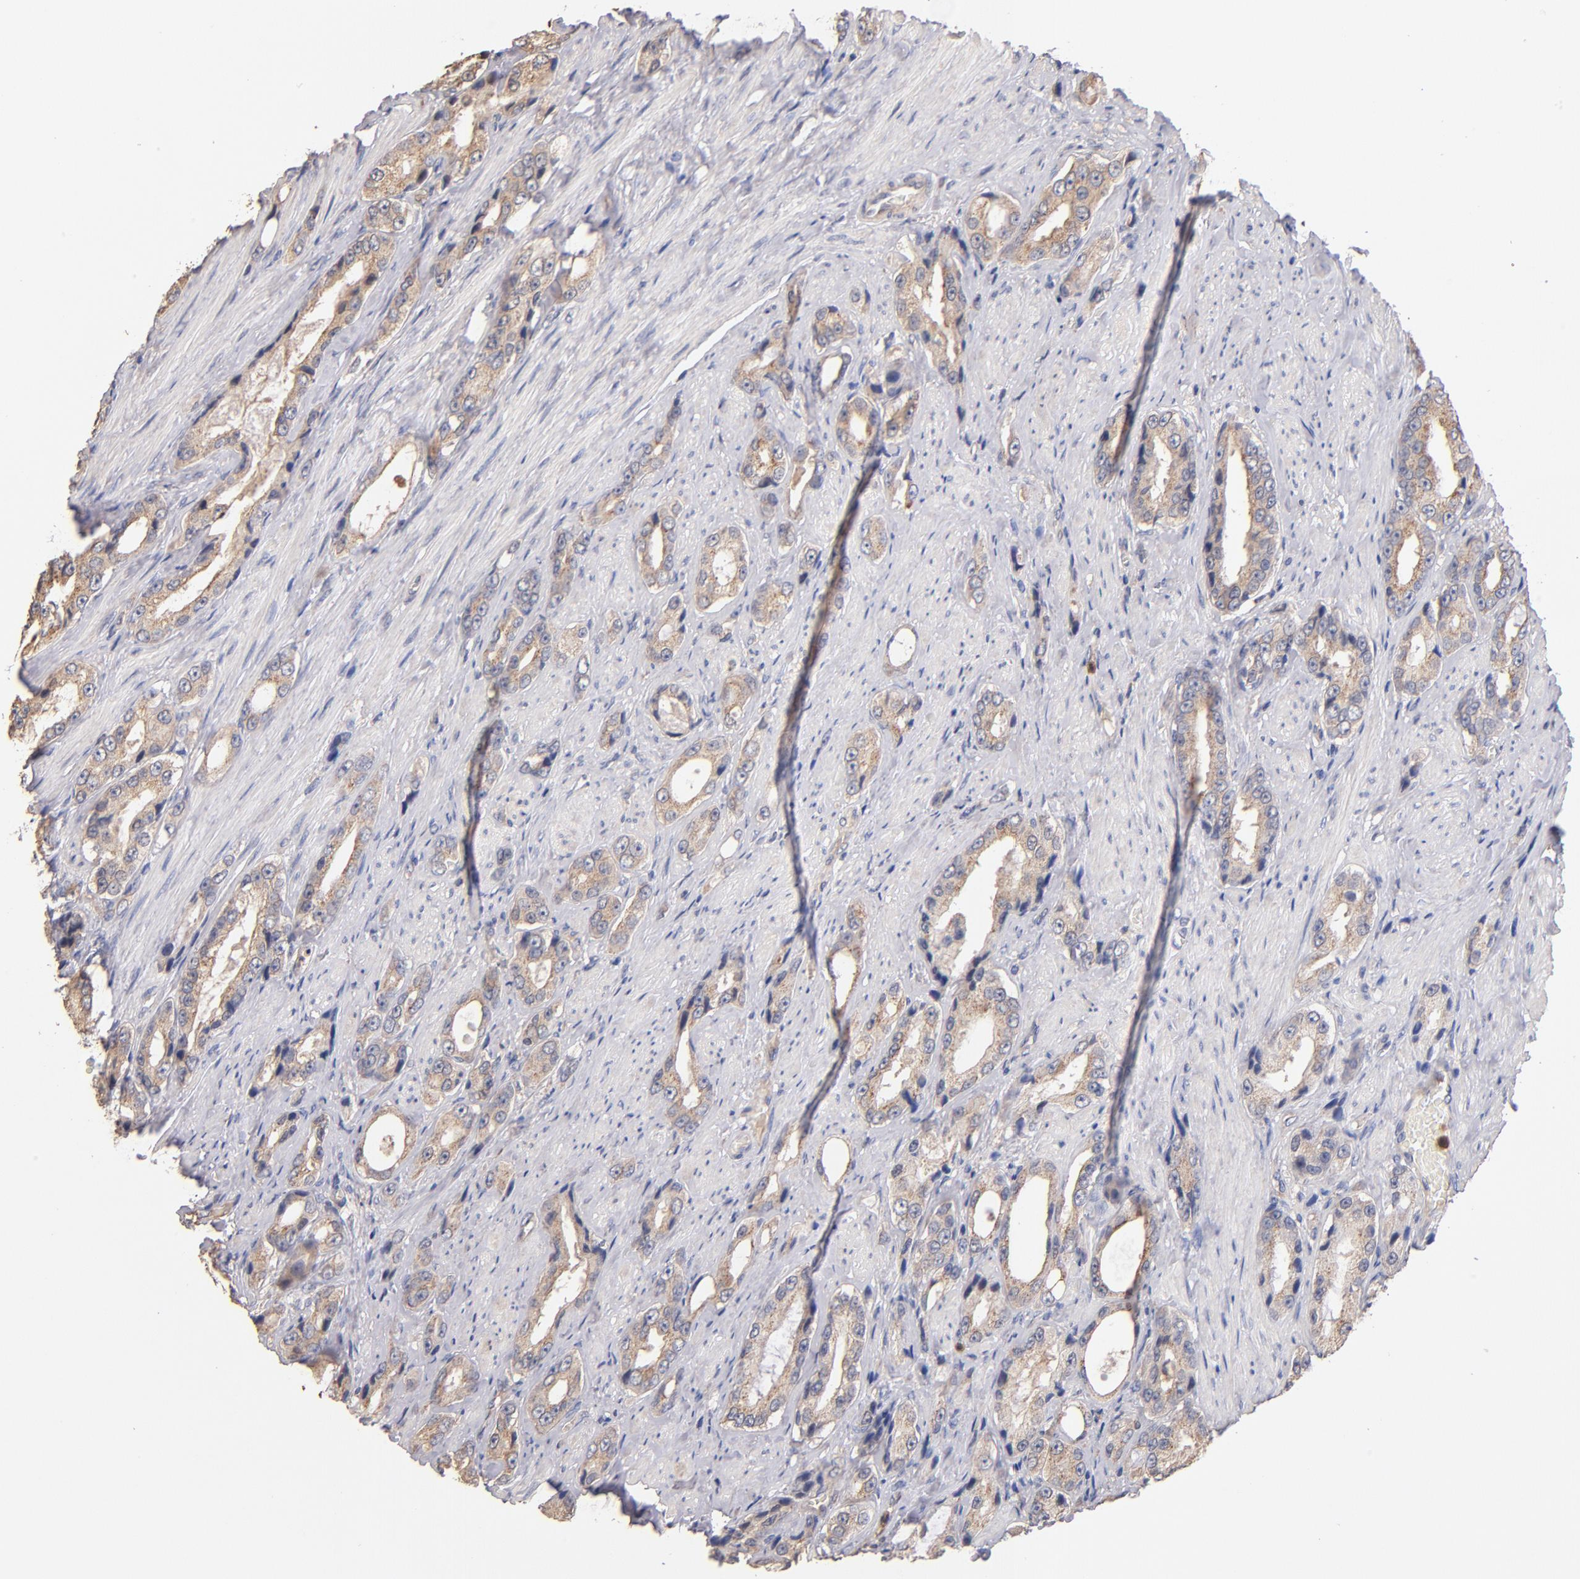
{"staining": {"intensity": "moderate", "quantity": ">75%", "location": "cytoplasmic/membranous"}, "tissue": "prostate cancer", "cell_type": "Tumor cells", "image_type": "cancer", "snomed": [{"axis": "morphology", "description": "Adenocarcinoma, Medium grade"}, {"axis": "topography", "description": "Prostate"}], "caption": "Tumor cells display medium levels of moderate cytoplasmic/membranous positivity in about >75% of cells in human prostate cancer.", "gene": "RO60", "patient": {"sex": "male", "age": 60}}